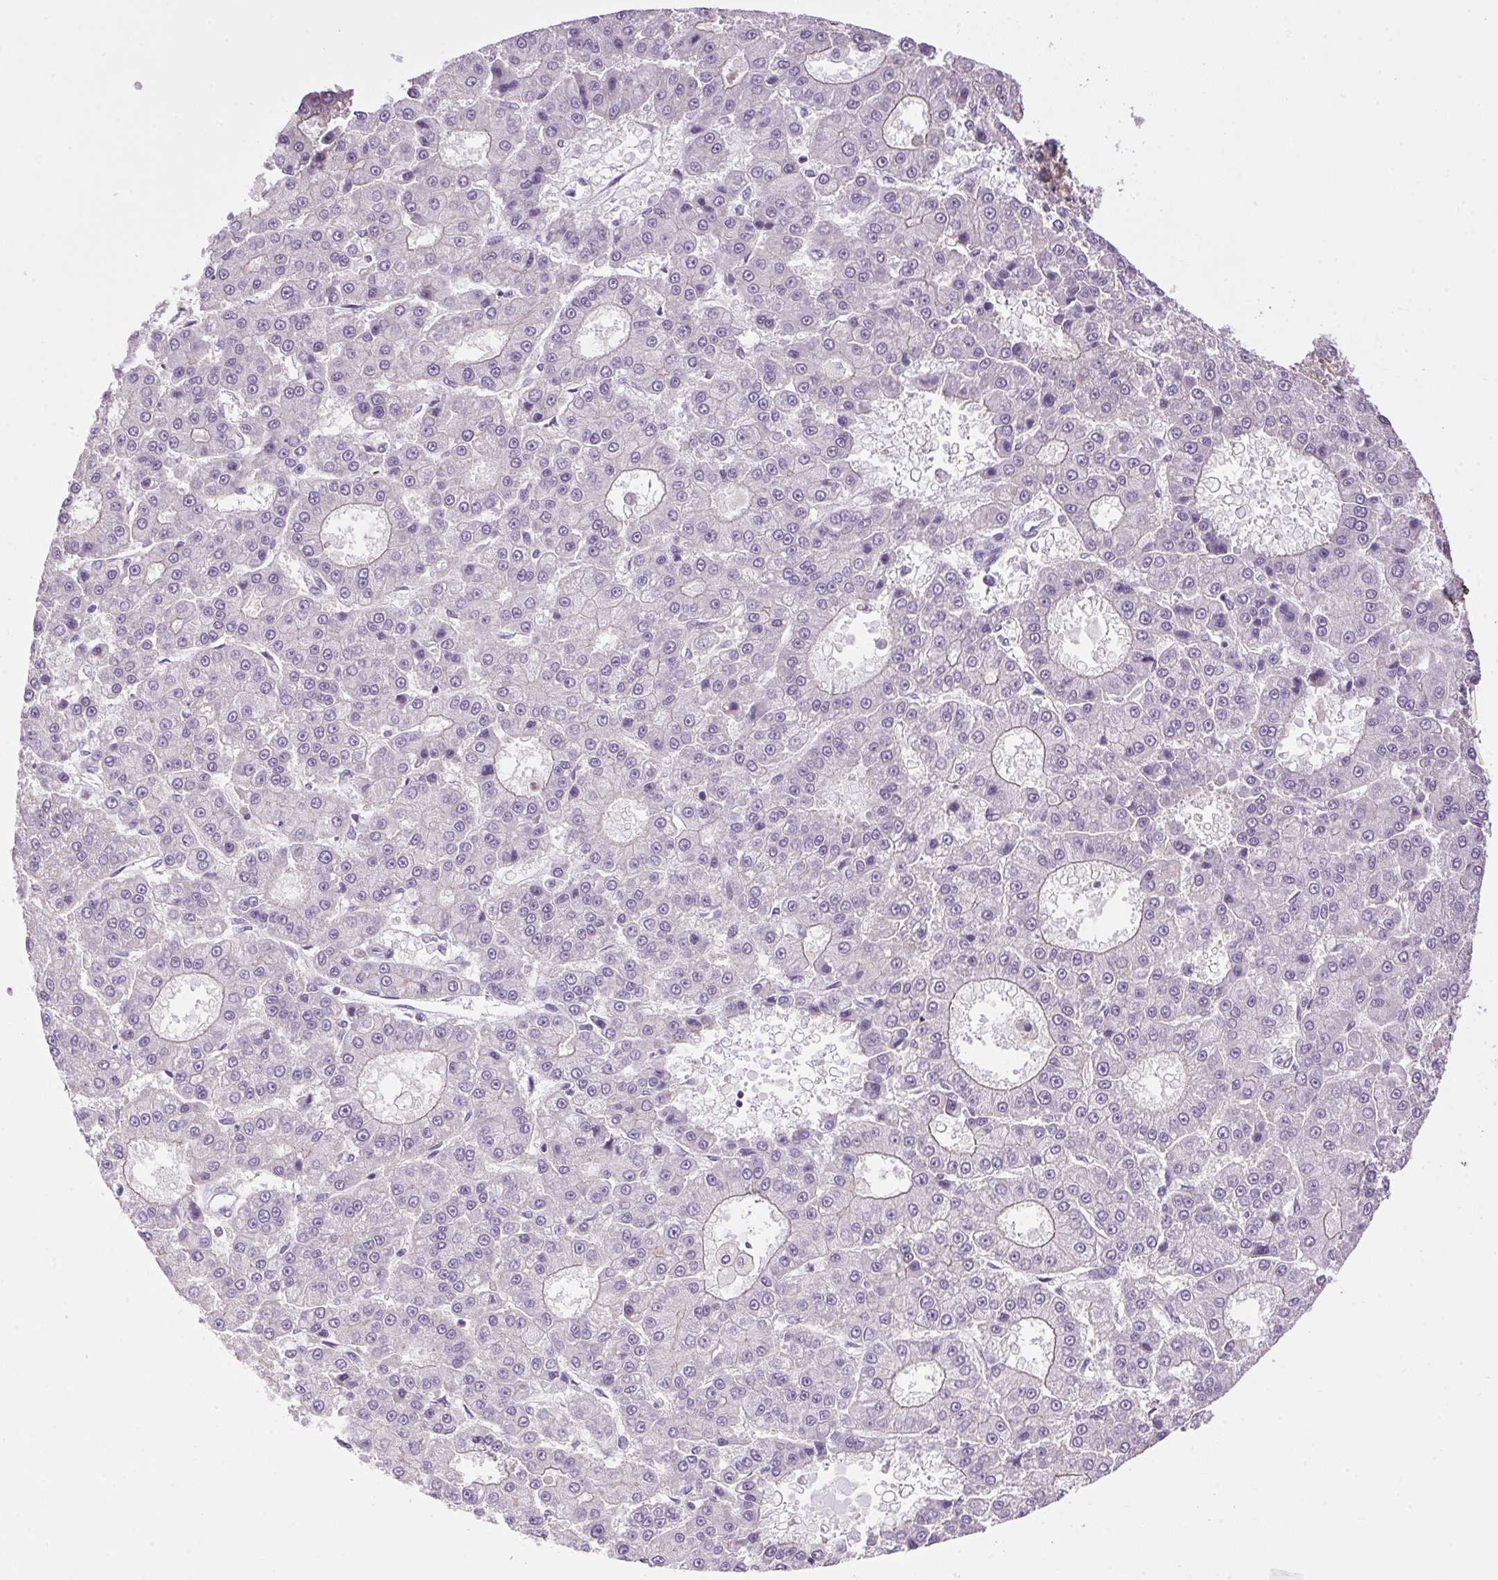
{"staining": {"intensity": "negative", "quantity": "none", "location": "none"}, "tissue": "liver cancer", "cell_type": "Tumor cells", "image_type": "cancer", "snomed": [{"axis": "morphology", "description": "Carcinoma, Hepatocellular, NOS"}, {"axis": "topography", "description": "Liver"}], "caption": "Image shows no significant protein expression in tumor cells of liver cancer.", "gene": "SMIM13", "patient": {"sex": "male", "age": 70}}